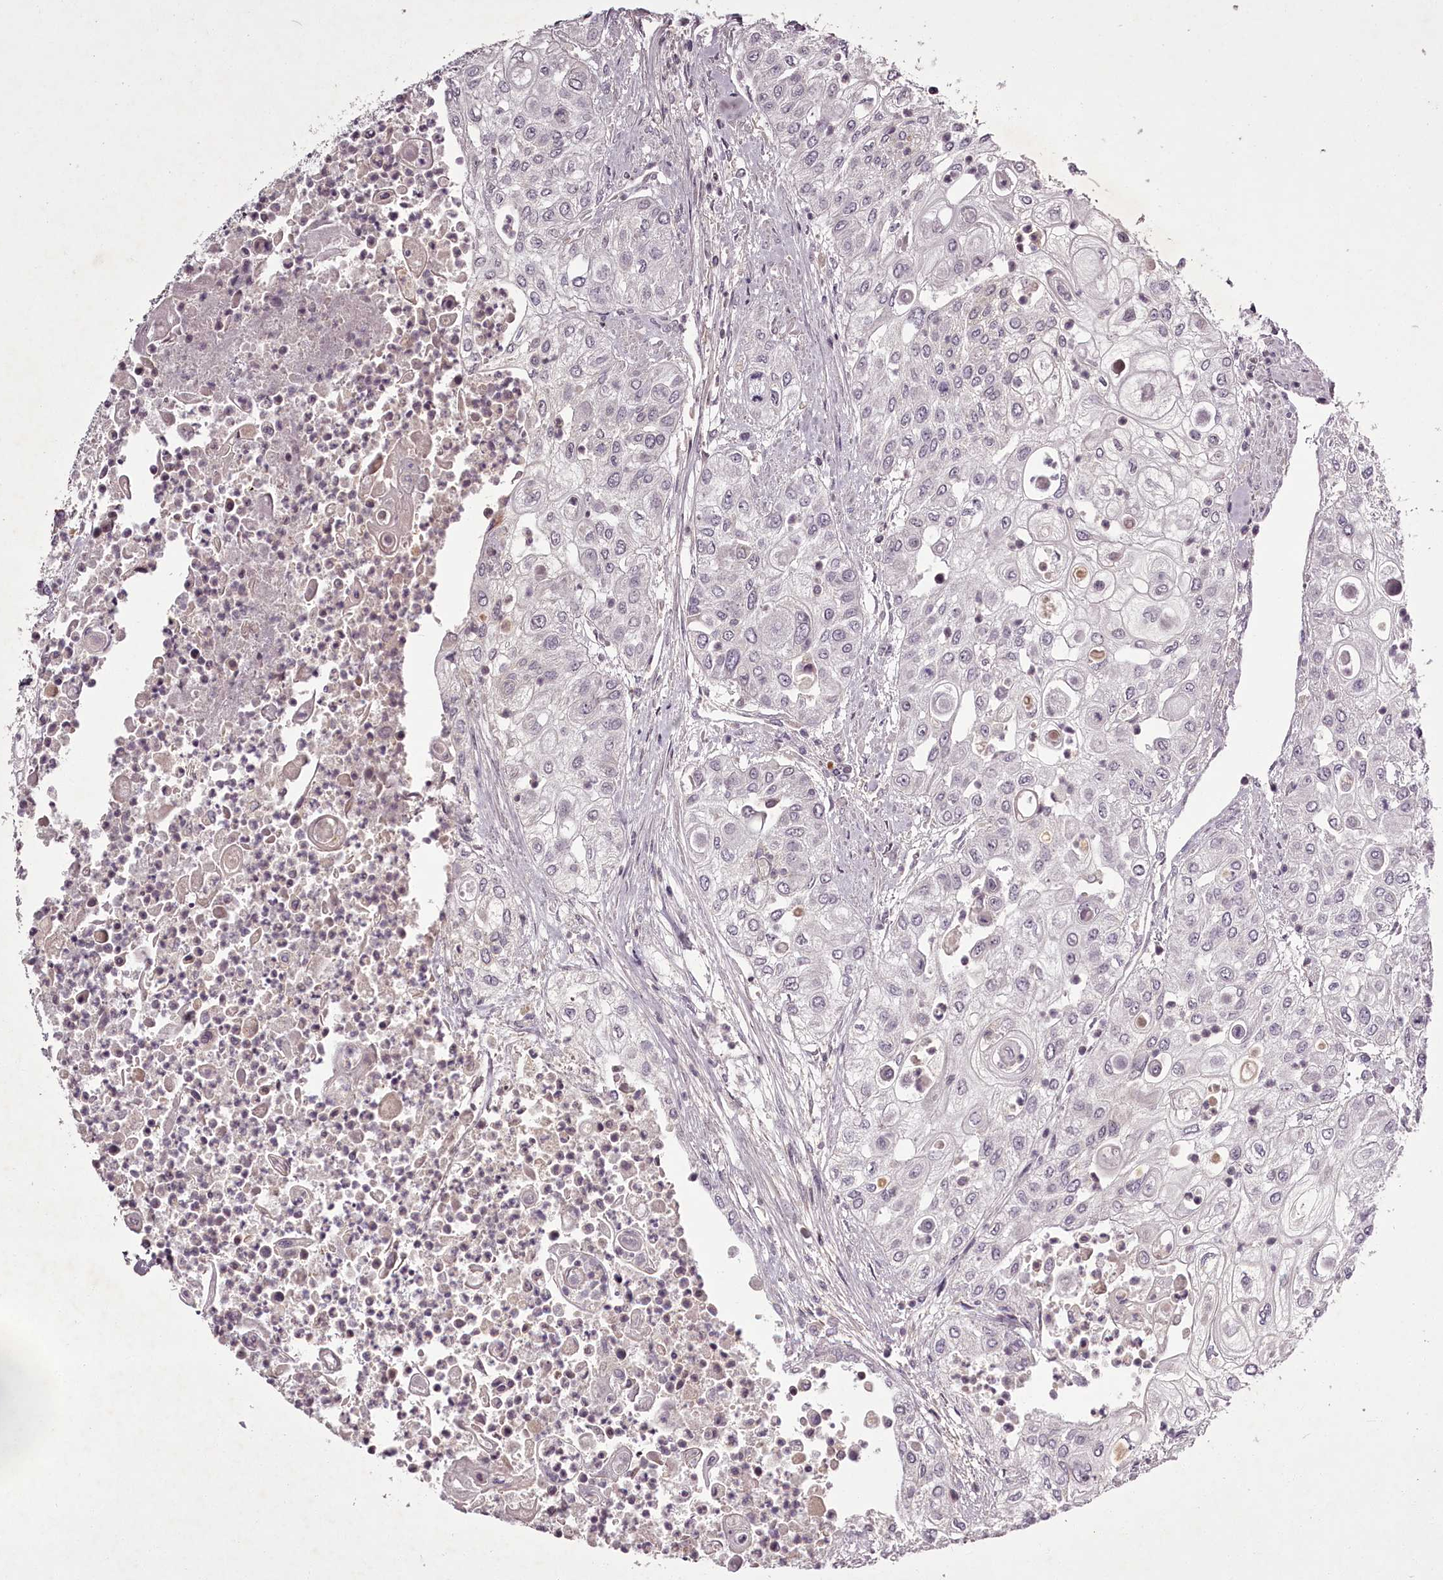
{"staining": {"intensity": "negative", "quantity": "none", "location": "none"}, "tissue": "urothelial cancer", "cell_type": "Tumor cells", "image_type": "cancer", "snomed": [{"axis": "morphology", "description": "Urothelial carcinoma, High grade"}, {"axis": "topography", "description": "Urinary bladder"}], "caption": "Micrograph shows no significant protein positivity in tumor cells of urothelial cancer.", "gene": "RBMXL2", "patient": {"sex": "female", "age": 79}}